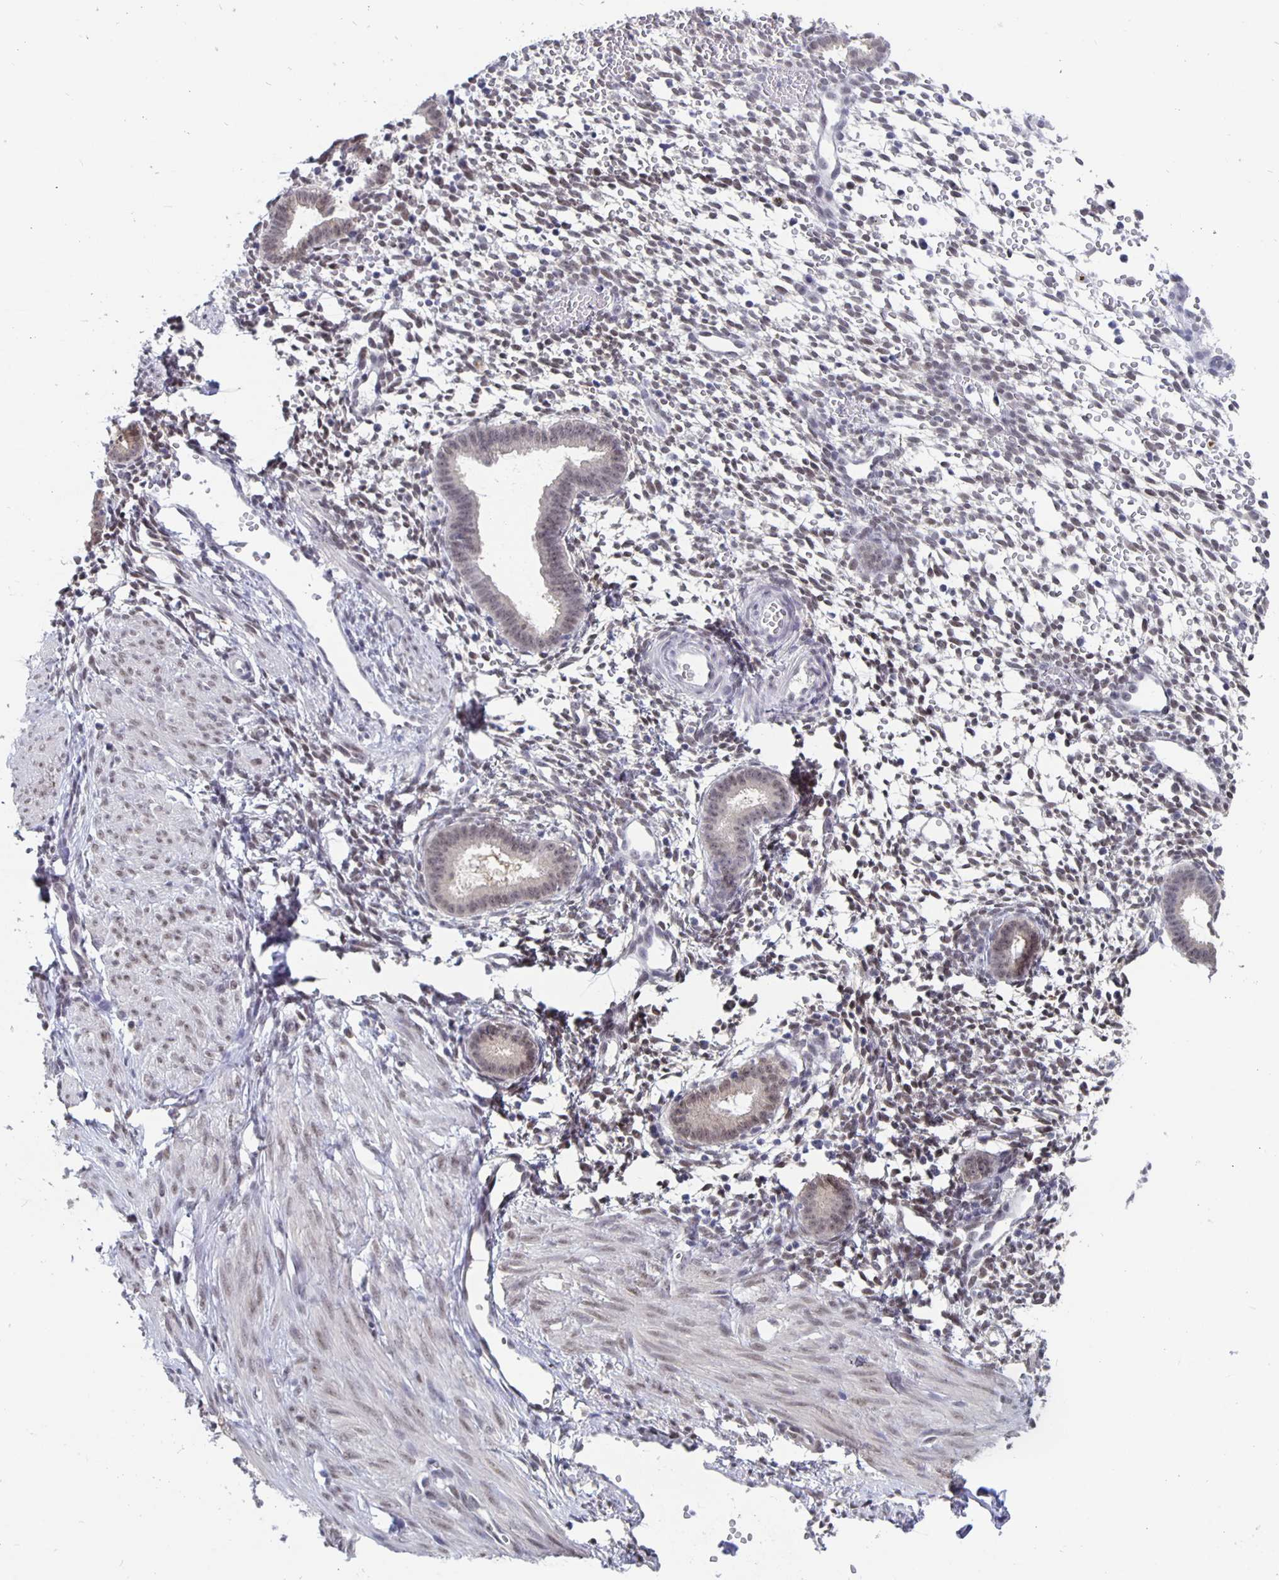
{"staining": {"intensity": "weak", "quantity": "<25%", "location": "nuclear"}, "tissue": "endometrium", "cell_type": "Cells in endometrial stroma", "image_type": "normal", "snomed": [{"axis": "morphology", "description": "Normal tissue, NOS"}, {"axis": "topography", "description": "Endometrium"}], "caption": "This is a micrograph of immunohistochemistry staining of unremarkable endometrium, which shows no staining in cells in endometrial stroma. Brightfield microscopy of immunohistochemistry (IHC) stained with DAB (brown) and hematoxylin (blue), captured at high magnification.", "gene": "ZNF691", "patient": {"sex": "female", "age": 36}}